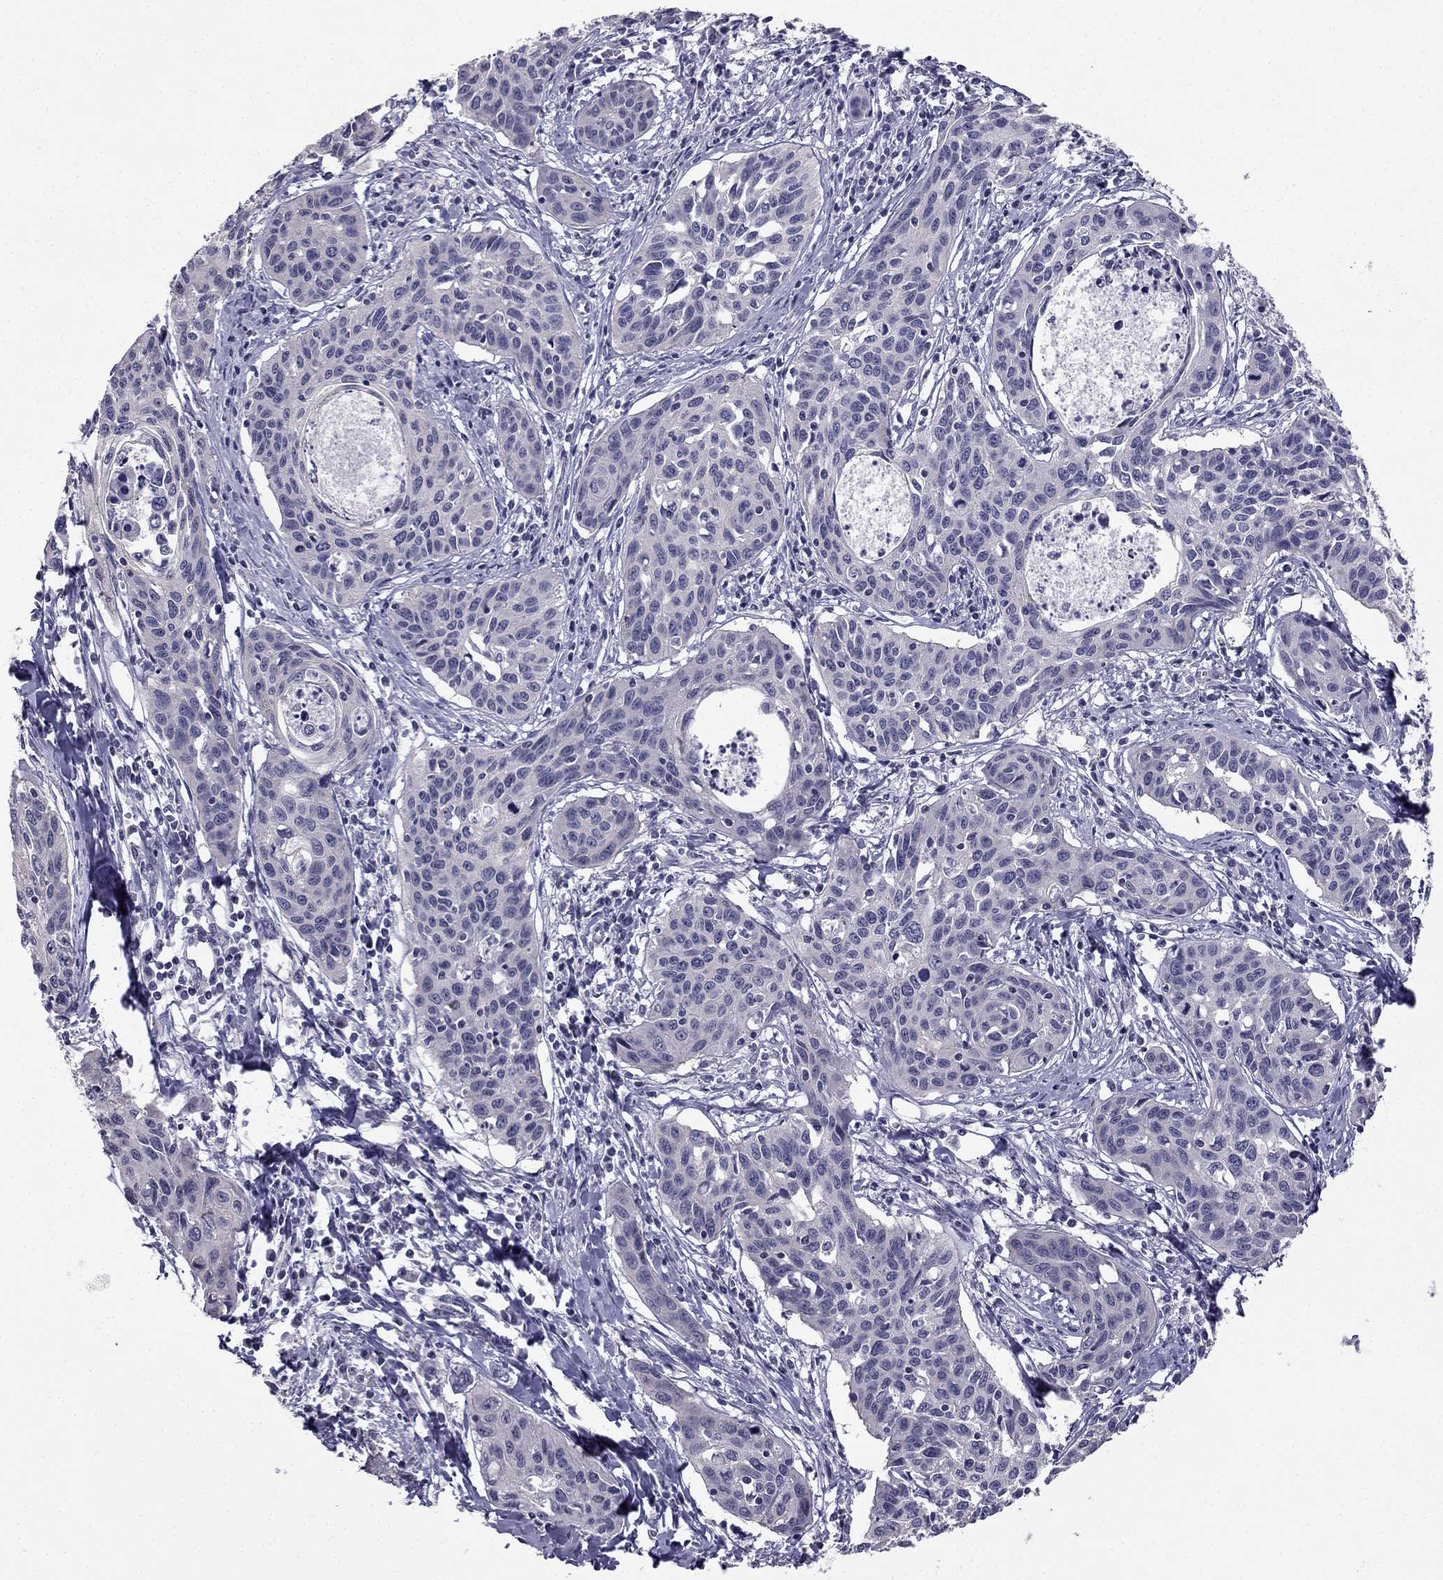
{"staining": {"intensity": "negative", "quantity": "none", "location": "none"}, "tissue": "cervical cancer", "cell_type": "Tumor cells", "image_type": "cancer", "snomed": [{"axis": "morphology", "description": "Squamous cell carcinoma, NOS"}, {"axis": "topography", "description": "Cervix"}], "caption": "Human cervical cancer stained for a protein using IHC demonstrates no positivity in tumor cells.", "gene": "HSFX1", "patient": {"sex": "female", "age": 31}}